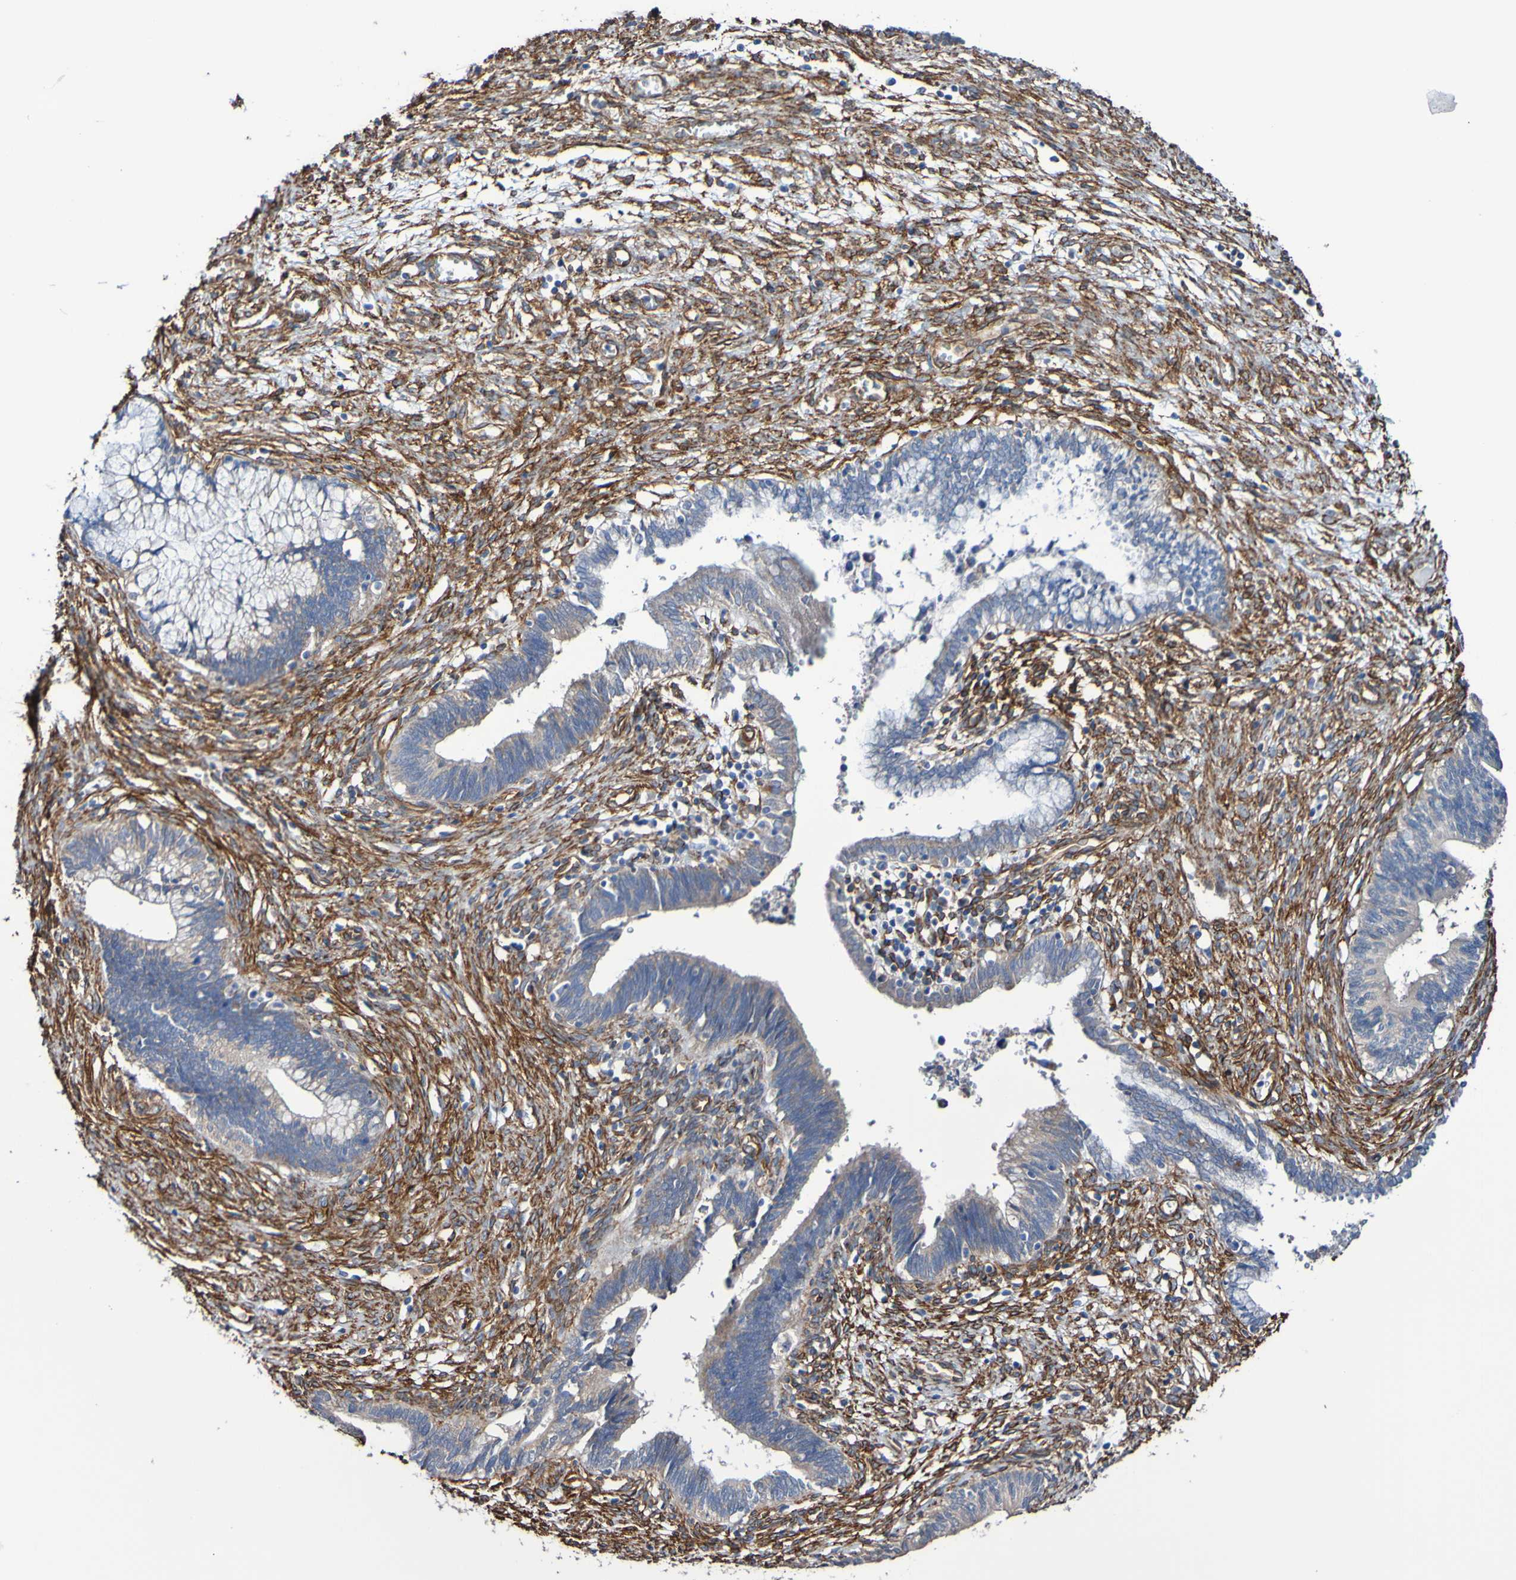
{"staining": {"intensity": "weak", "quantity": "25%-75%", "location": "cytoplasmic/membranous"}, "tissue": "cervical cancer", "cell_type": "Tumor cells", "image_type": "cancer", "snomed": [{"axis": "morphology", "description": "Adenocarcinoma, NOS"}, {"axis": "topography", "description": "Cervix"}], "caption": "This histopathology image demonstrates immunohistochemistry (IHC) staining of human cervical cancer (adenocarcinoma), with low weak cytoplasmic/membranous staining in approximately 25%-75% of tumor cells.", "gene": "ELMOD3", "patient": {"sex": "female", "age": 44}}